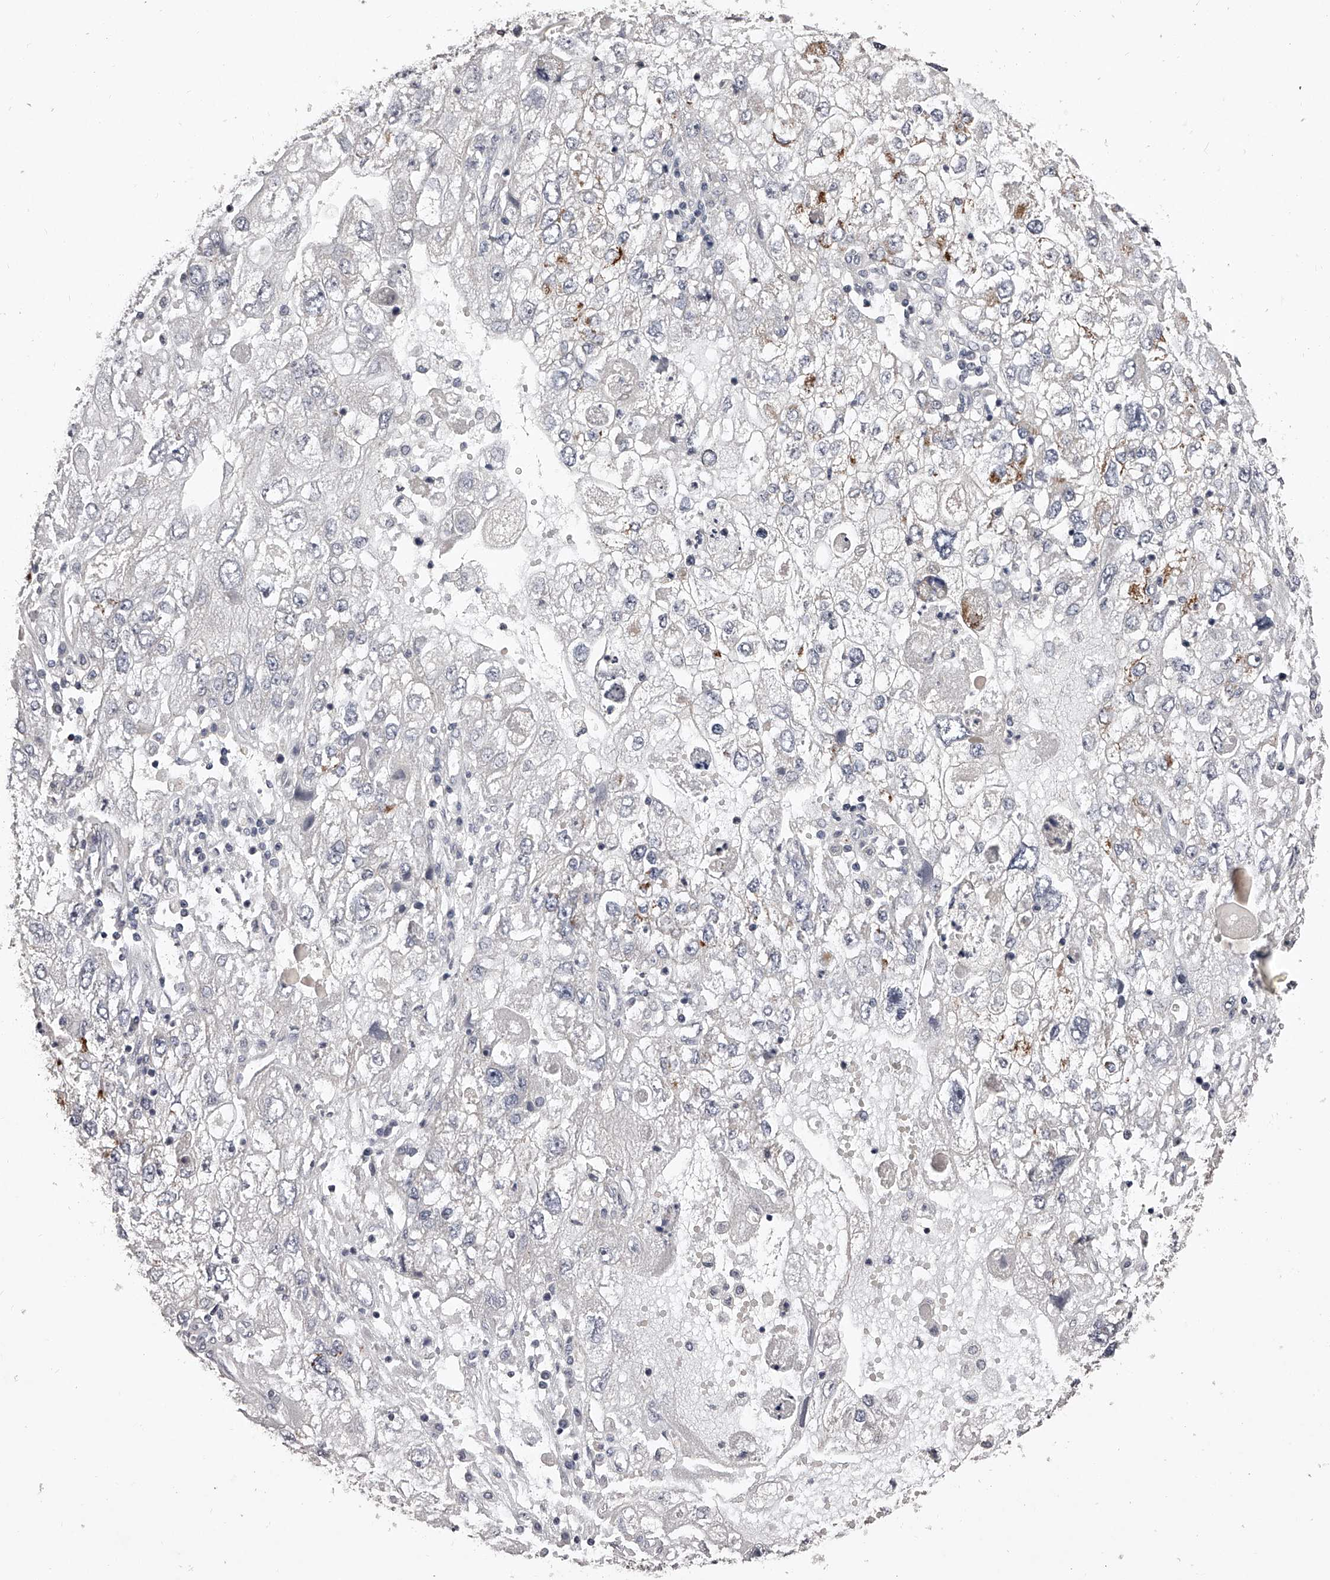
{"staining": {"intensity": "negative", "quantity": "none", "location": "none"}, "tissue": "endometrial cancer", "cell_type": "Tumor cells", "image_type": "cancer", "snomed": [{"axis": "morphology", "description": "Adenocarcinoma, NOS"}, {"axis": "topography", "description": "Endometrium"}], "caption": "A micrograph of endometrial cancer stained for a protein exhibits no brown staining in tumor cells.", "gene": "NT5DC1", "patient": {"sex": "female", "age": 49}}